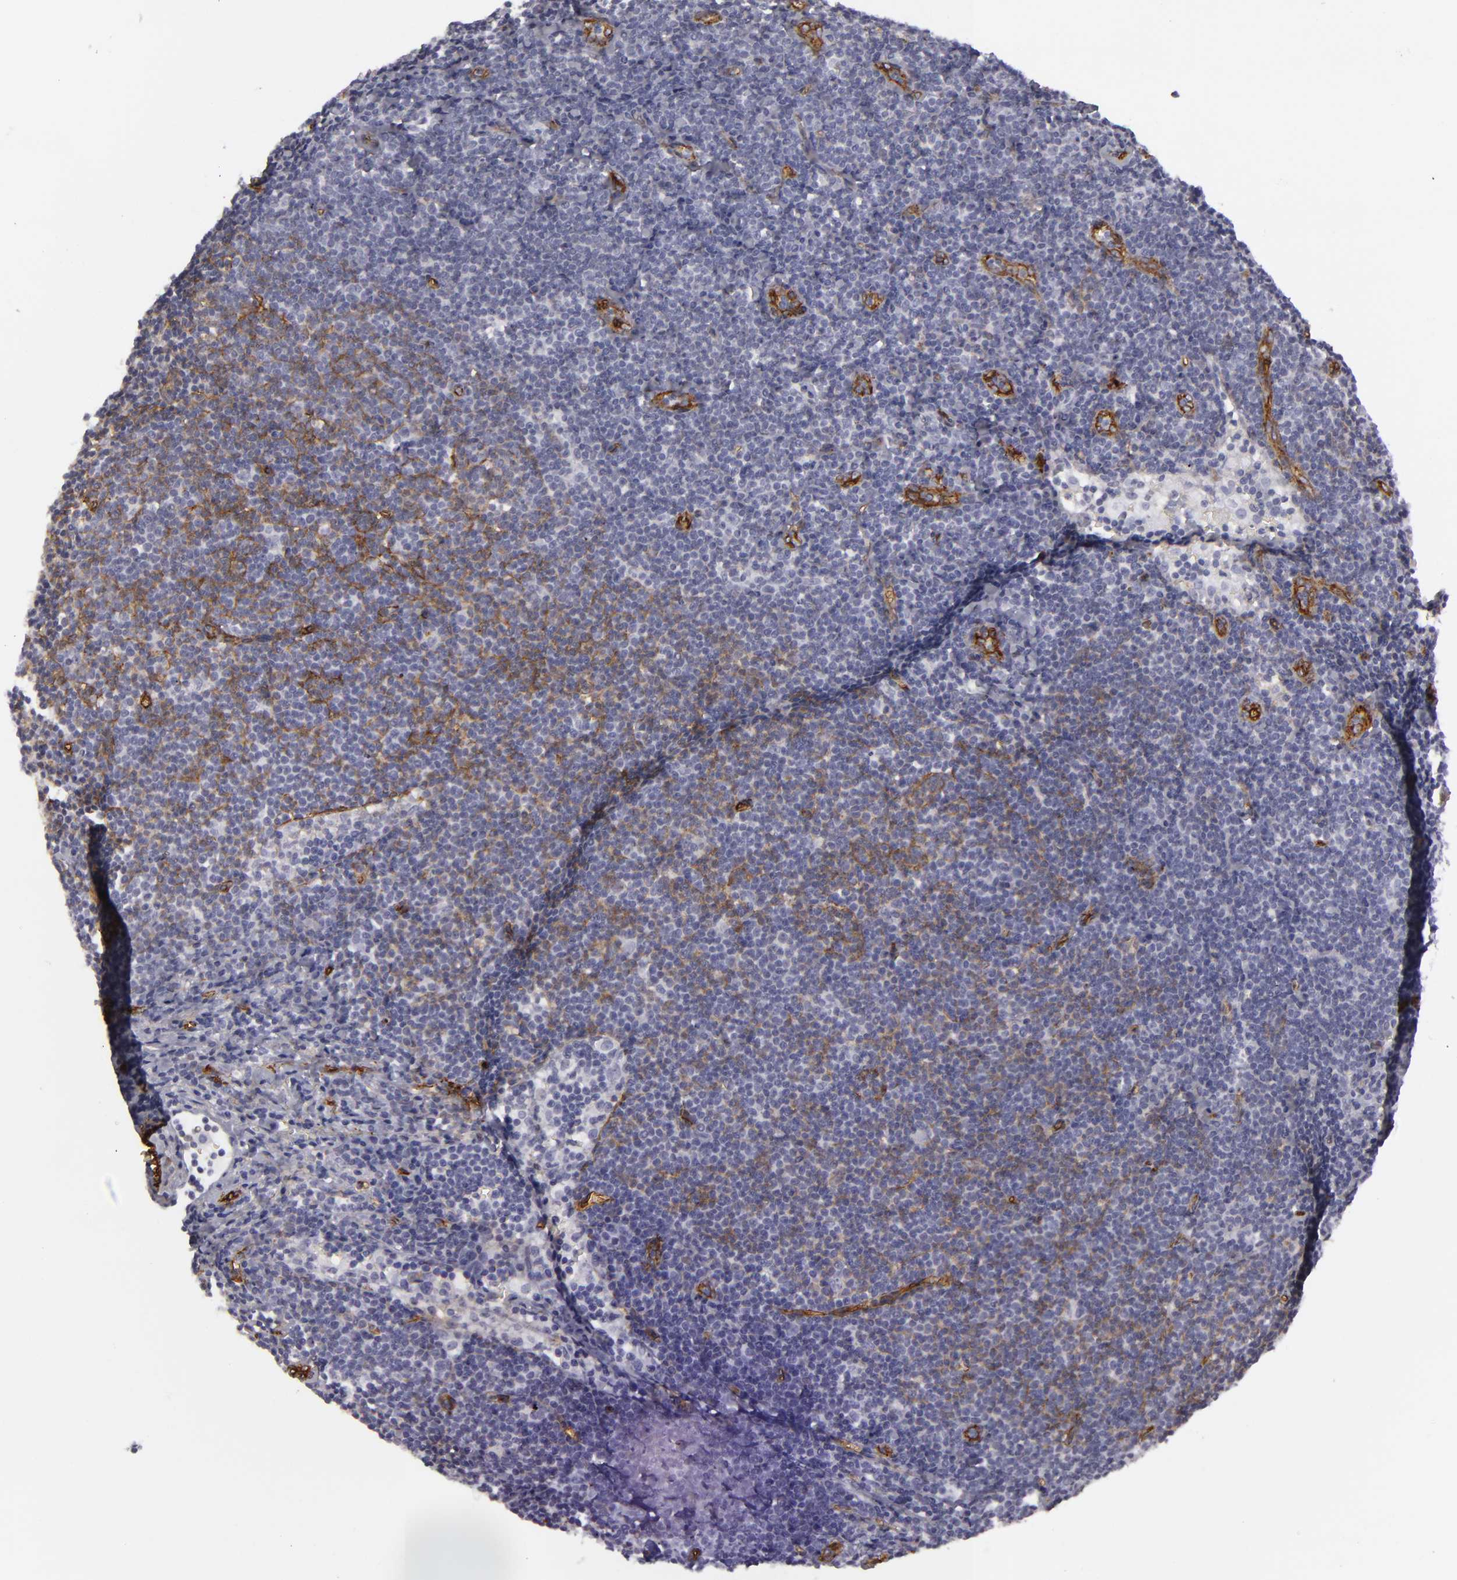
{"staining": {"intensity": "weak", "quantity": "25%-75%", "location": "cytoplasmic/membranous"}, "tissue": "lymphoma", "cell_type": "Tumor cells", "image_type": "cancer", "snomed": [{"axis": "morphology", "description": "Malignant lymphoma, non-Hodgkin's type, Low grade"}, {"axis": "topography", "description": "Lymph node"}], "caption": "Immunohistochemical staining of human lymphoma shows low levels of weak cytoplasmic/membranous expression in about 25%-75% of tumor cells.", "gene": "MCAM", "patient": {"sex": "male", "age": 65}}